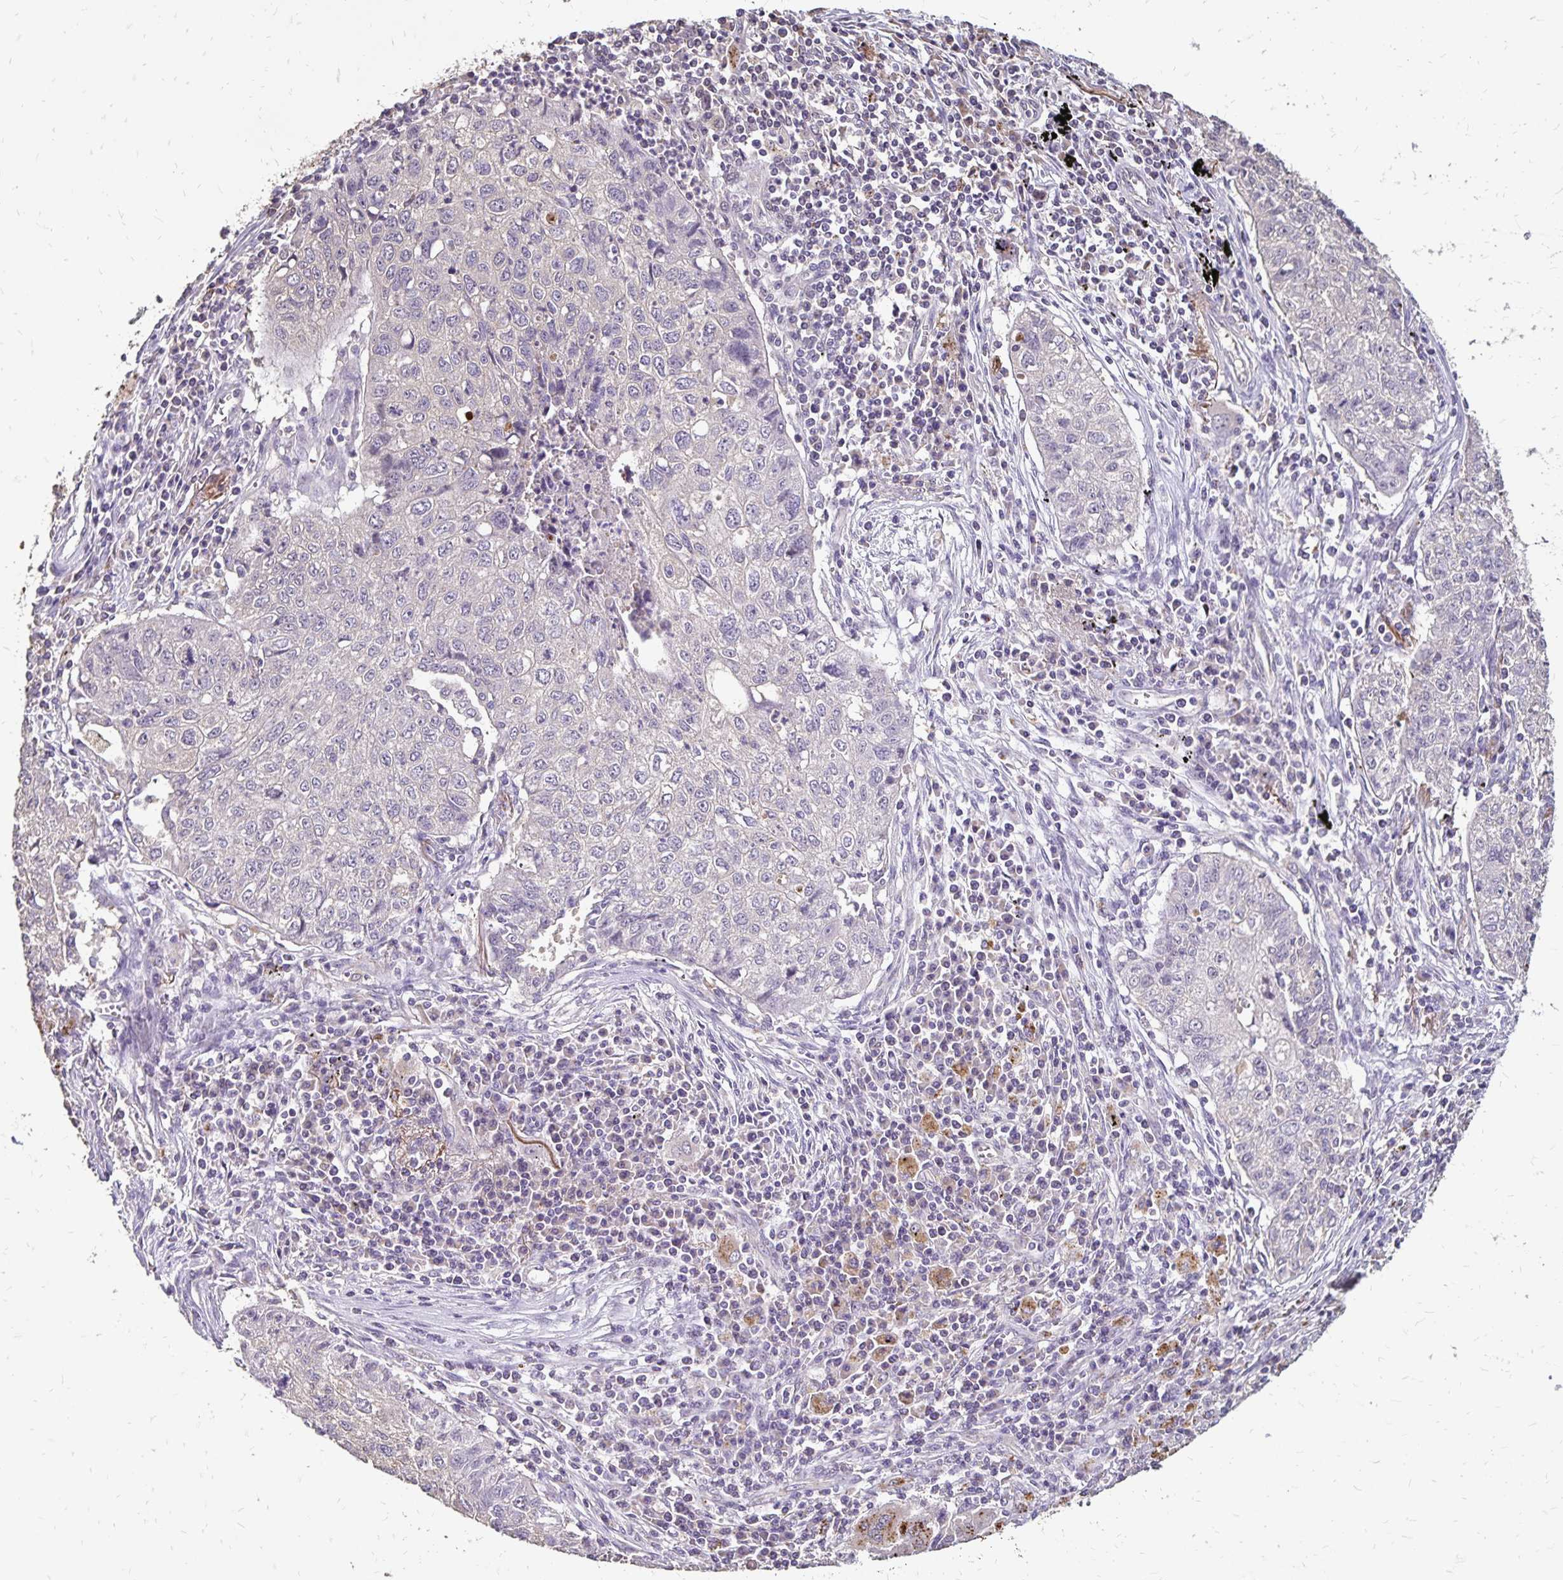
{"staining": {"intensity": "negative", "quantity": "none", "location": "none"}, "tissue": "lung cancer", "cell_type": "Tumor cells", "image_type": "cancer", "snomed": [{"axis": "morphology", "description": "Normal morphology"}, {"axis": "morphology", "description": "Aneuploidy"}, {"axis": "morphology", "description": "Squamous cell carcinoma, NOS"}, {"axis": "topography", "description": "Lymph node"}, {"axis": "topography", "description": "Lung"}], "caption": "This histopathology image is of aneuploidy (lung) stained with IHC to label a protein in brown with the nuclei are counter-stained blue. There is no staining in tumor cells.", "gene": "EMC10", "patient": {"sex": "female", "age": 76}}